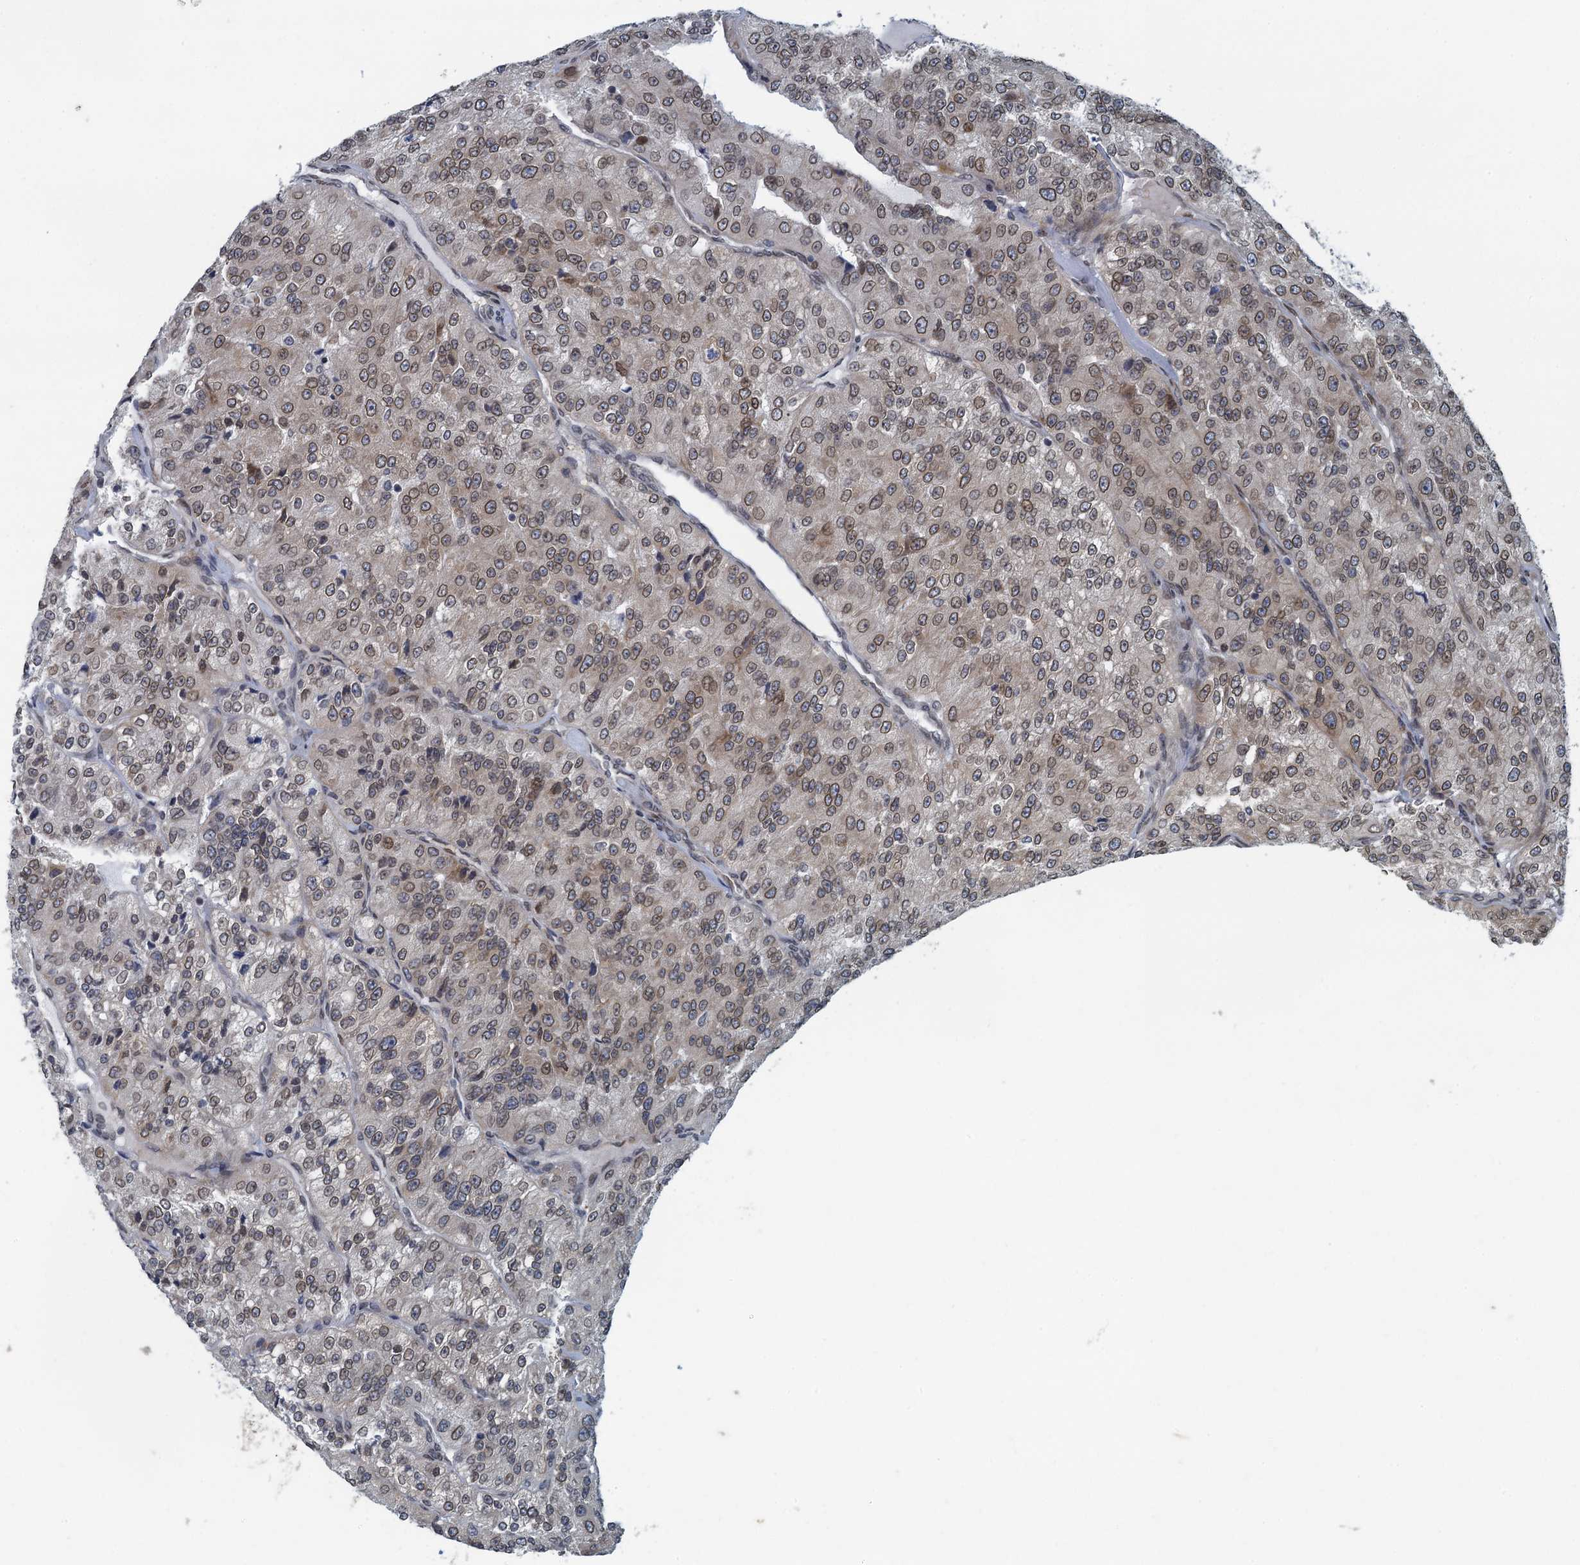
{"staining": {"intensity": "weak", "quantity": "25%-75%", "location": "cytoplasmic/membranous,nuclear"}, "tissue": "renal cancer", "cell_type": "Tumor cells", "image_type": "cancer", "snomed": [{"axis": "morphology", "description": "Adenocarcinoma, NOS"}, {"axis": "topography", "description": "Kidney"}], "caption": "Adenocarcinoma (renal) stained with DAB (3,3'-diaminobenzidine) IHC exhibits low levels of weak cytoplasmic/membranous and nuclear expression in approximately 25%-75% of tumor cells.", "gene": "CCDC34", "patient": {"sex": "female", "age": 63}}